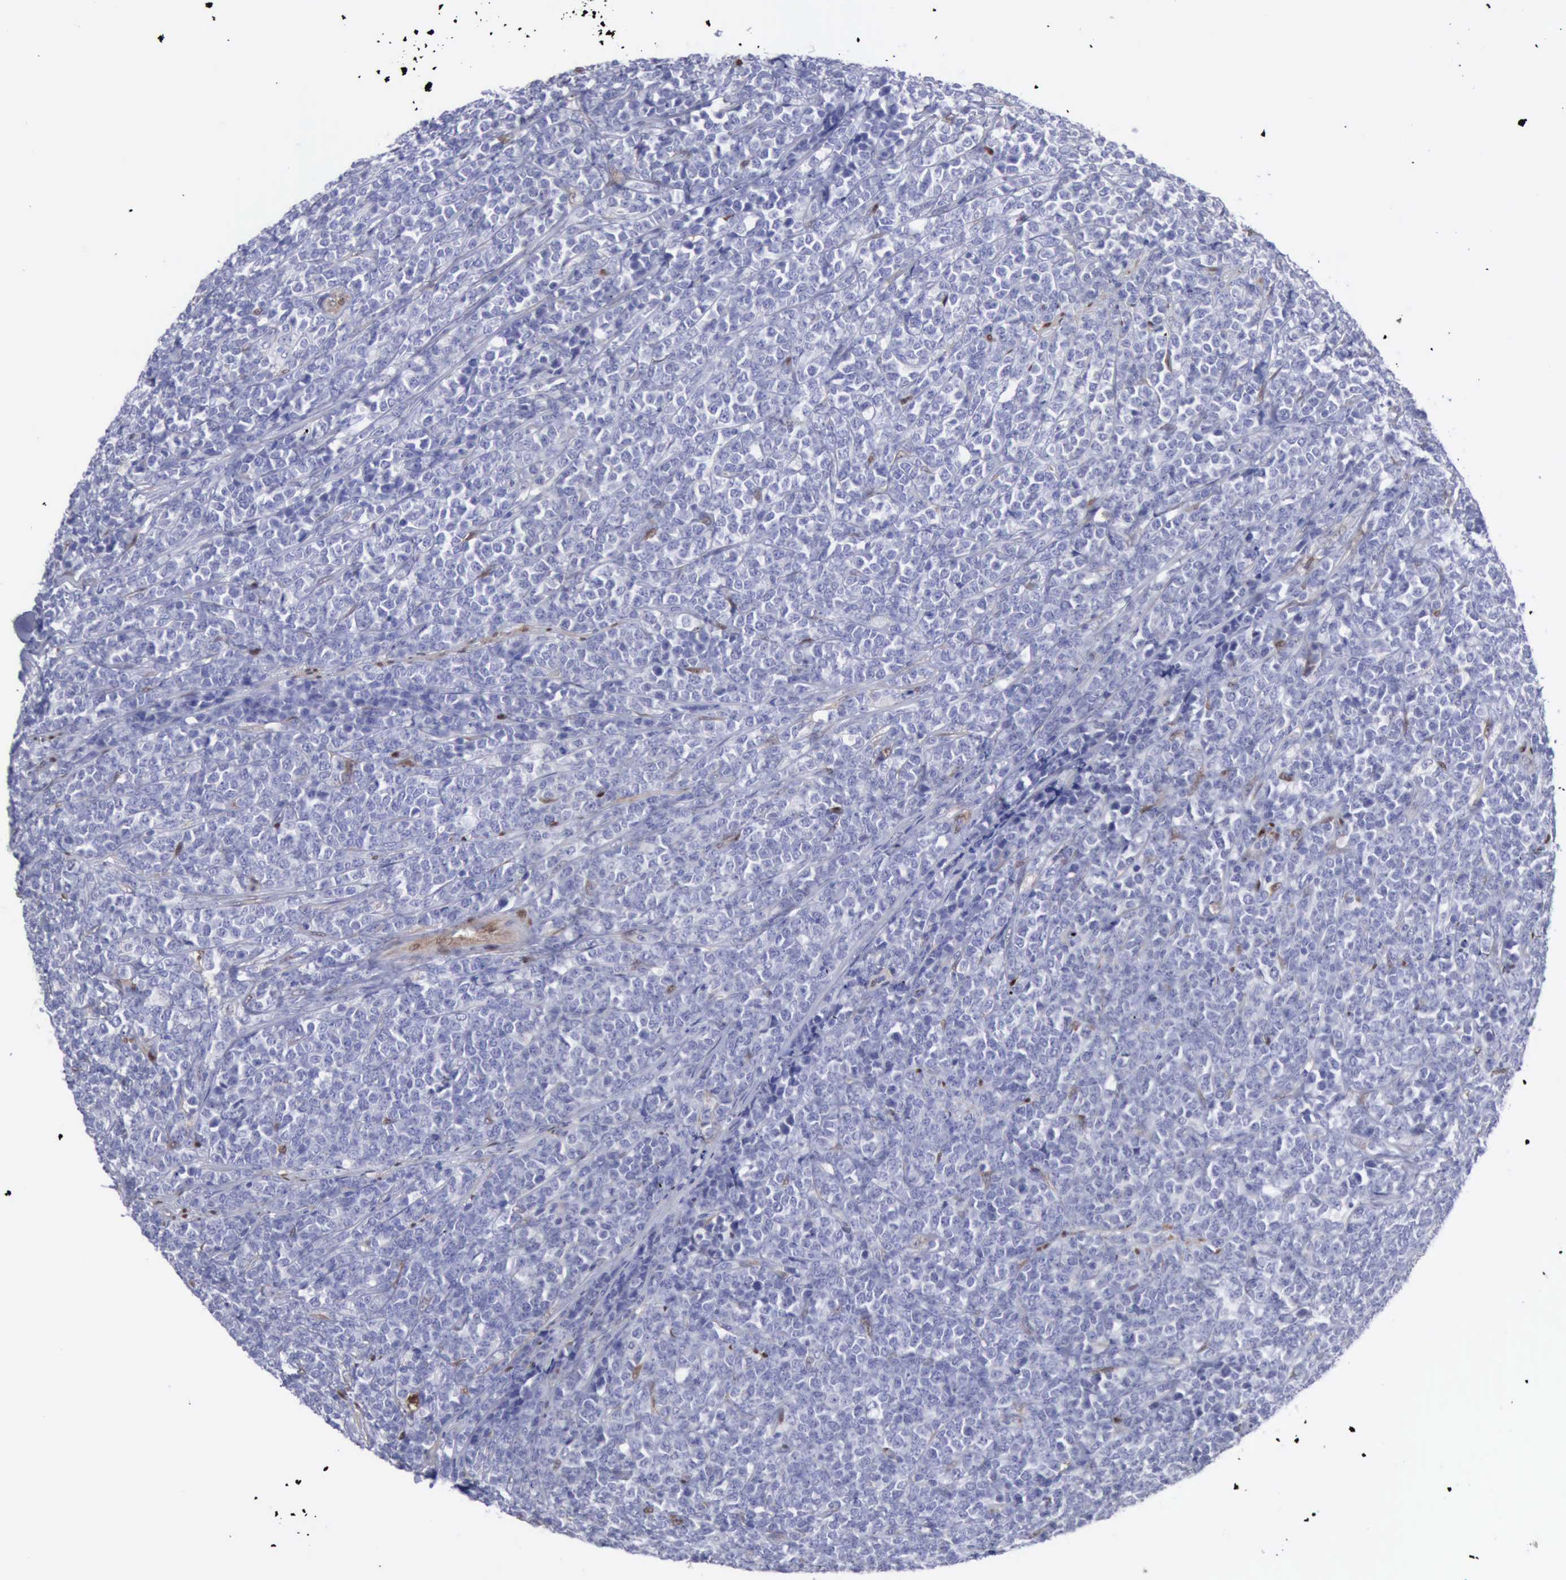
{"staining": {"intensity": "negative", "quantity": "none", "location": "none"}, "tissue": "lymphoma", "cell_type": "Tumor cells", "image_type": "cancer", "snomed": [{"axis": "morphology", "description": "Malignant lymphoma, non-Hodgkin's type, High grade"}, {"axis": "topography", "description": "Small intestine"}, {"axis": "topography", "description": "Colon"}], "caption": "Immunohistochemical staining of malignant lymphoma, non-Hodgkin's type (high-grade) shows no significant staining in tumor cells.", "gene": "FHL1", "patient": {"sex": "male", "age": 8}}